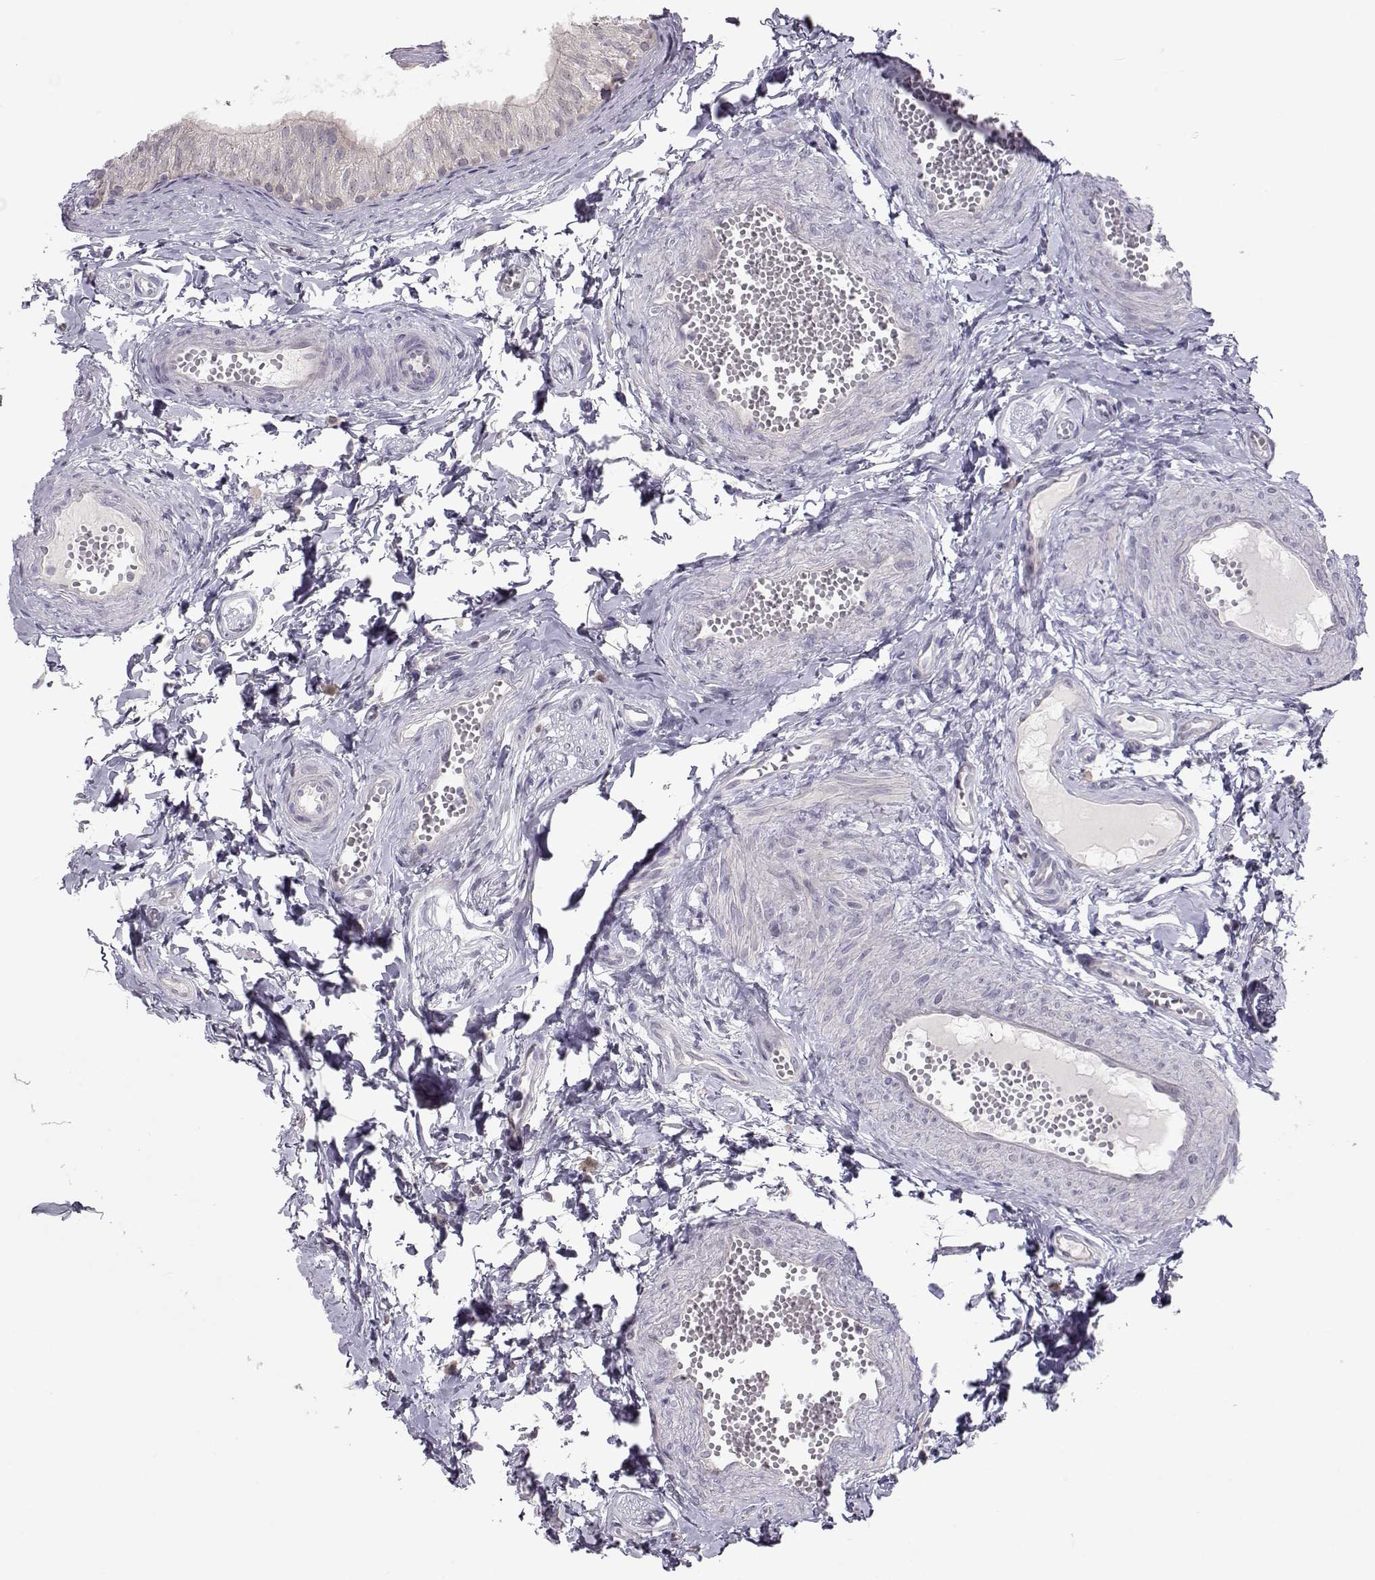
{"staining": {"intensity": "negative", "quantity": "none", "location": "none"}, "tissue": "epididymis", "cell_type": "Glandular cells", "image_type": "normal", "snomed": [{"axis": "morphology", "description": "Normal tissue, NOS"}, {"axis": "topography", "description": "Epididymis"}], "caption": "An immunohistochemistry micrograph of benign epididymis is shown. There is no staining in glandular cells of epididymis.", "gene": "NPVF", "patient": {"sex": "male", "age": 22}}